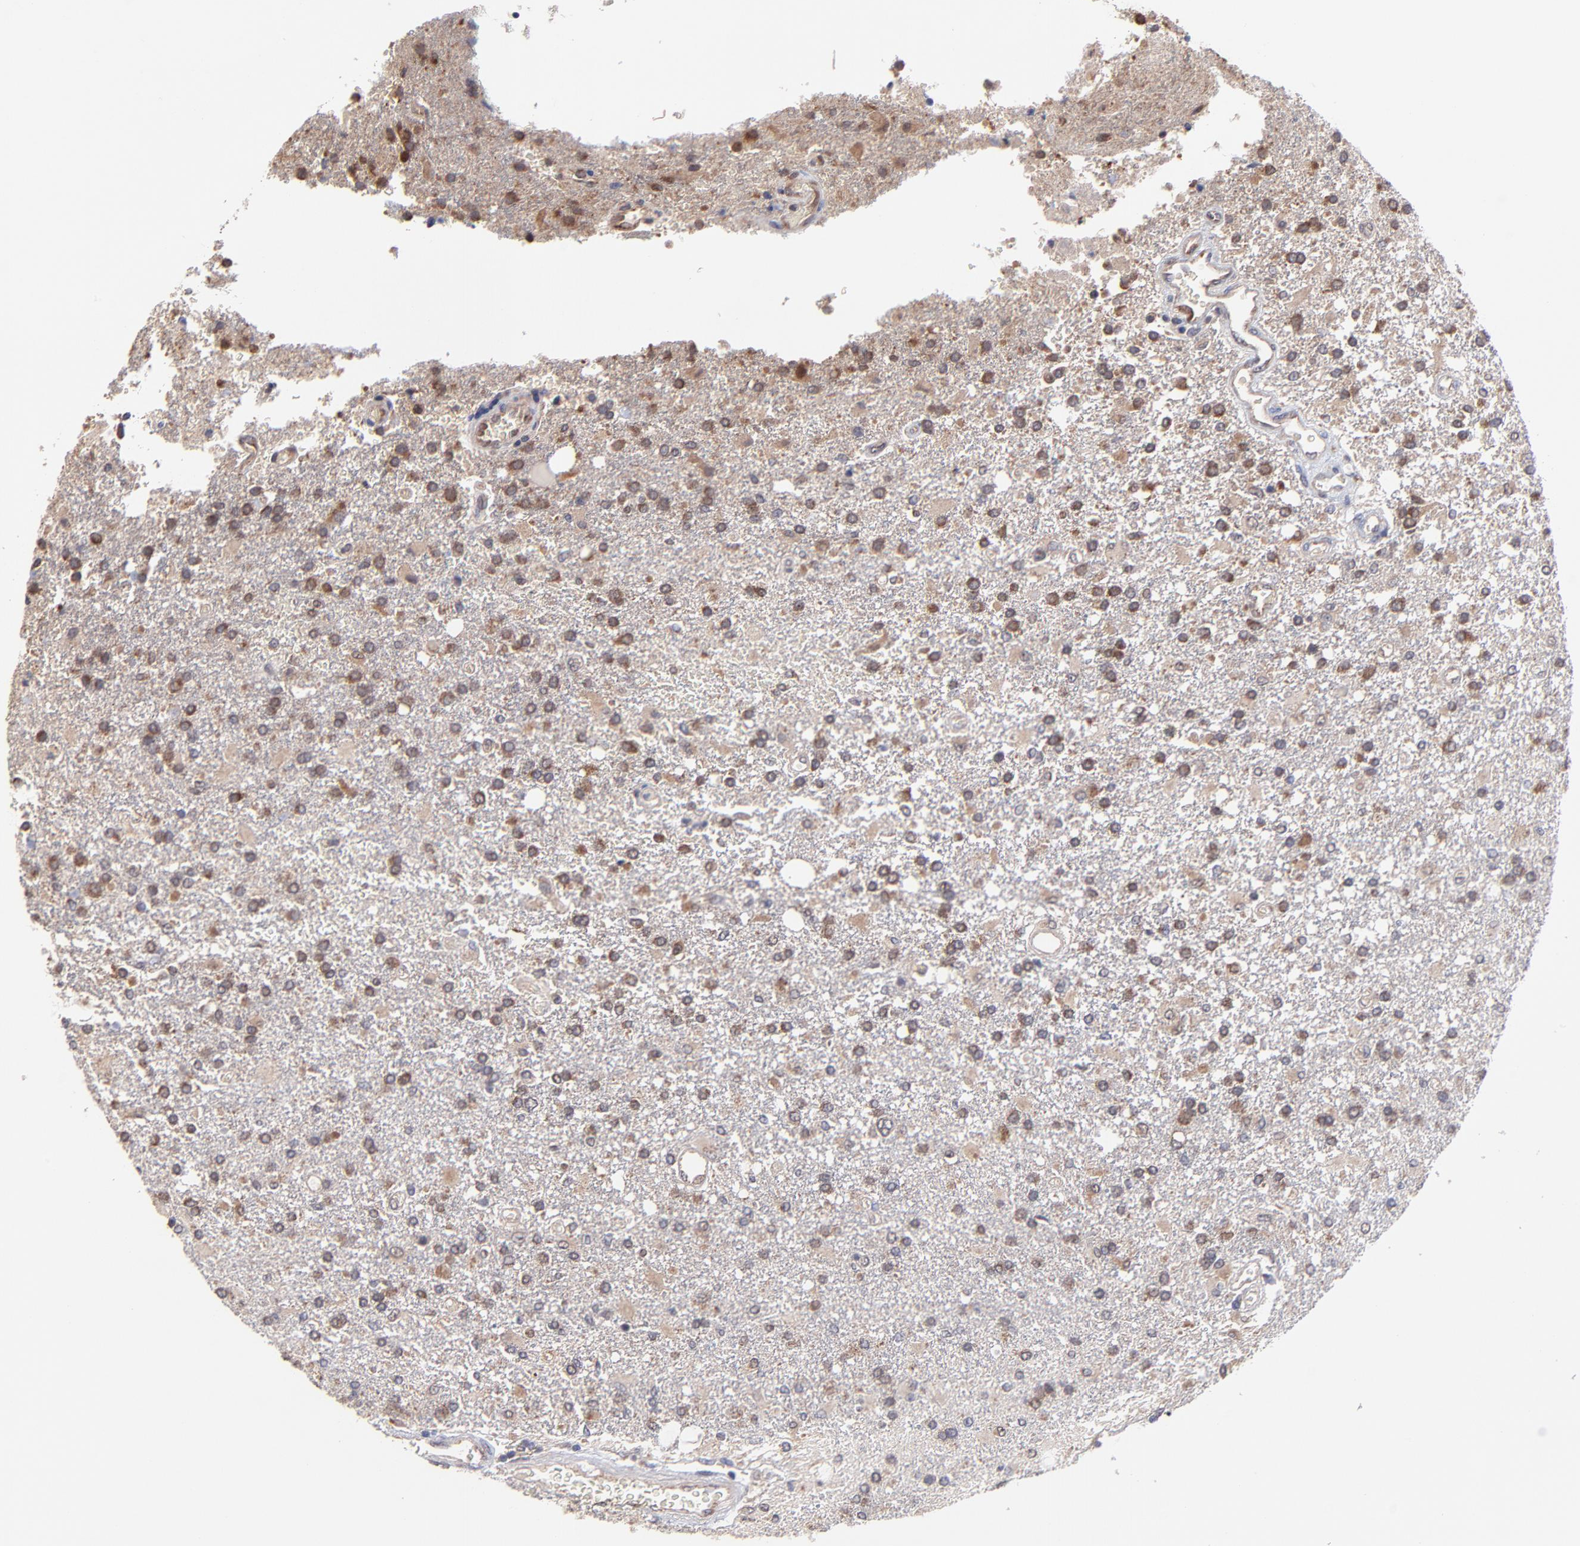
{"staining": {"intensity": "moderate", "quantity": ">75%", "location": "cytoplasmic/membranous"}, "tissue": "glioma", "cell_type": "Tumor cells", "image_type": "cancer", "snomed": [{"axis": "morphology", "description": "Glioma, malignant, High grade"}, {"axis": "topography", "description": "Cerebral cortex"}], "caption": "Immunohistochemistry histopathology image of human glioma stained for a protein (brown), which shows medium levels of moderate cytoplasmic/membranous positivity in approximately >75% of tumor cells.", "gene": "UBE2H", "patient": {"sex": "male", "age": 79}}